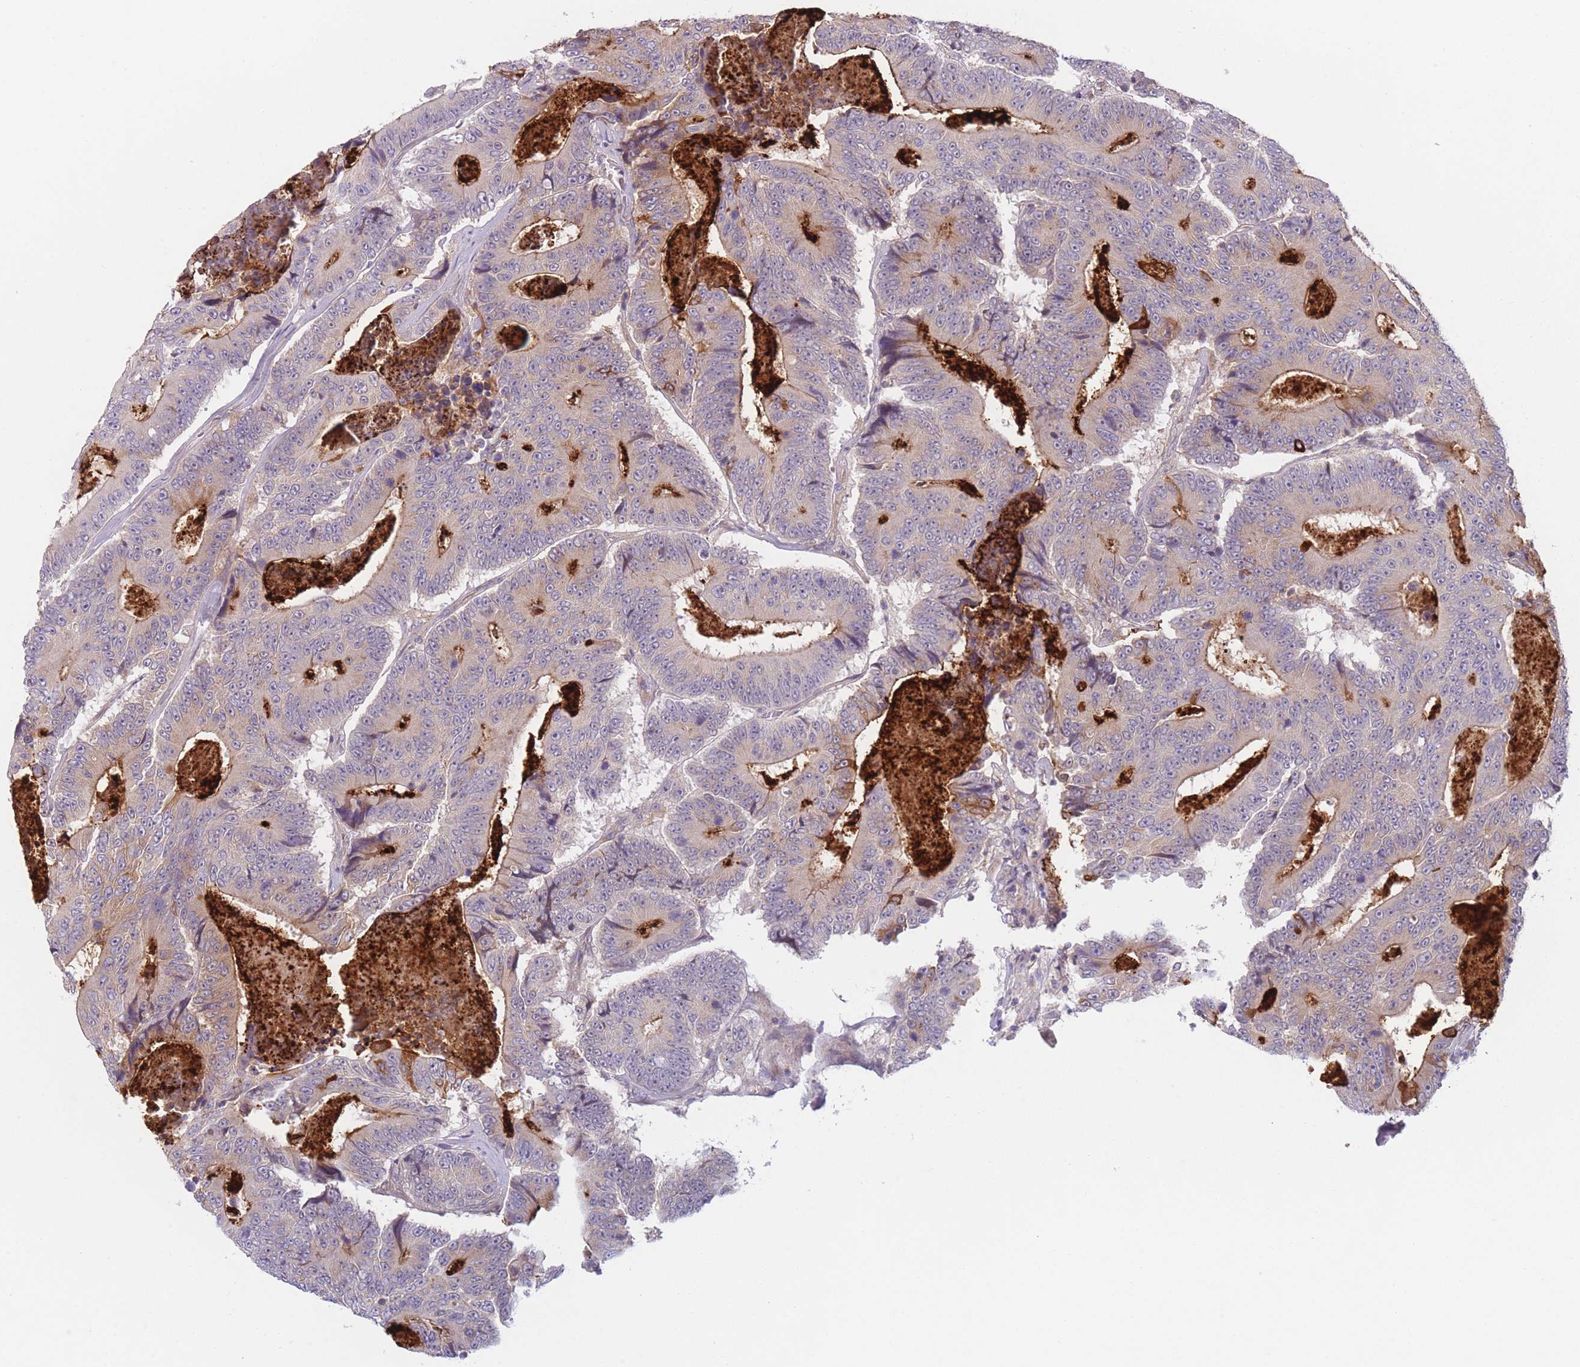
{"staining": {"intensity": "negative", "quantity": "none", "location": "none"}, "tissue": "colorectal cancer", "cell_type": "Tumor cells", "image_type": "cancer", "snomed": [{"axis": "morphology", "description": "Adenocarcinoma, NOS"}, {"axis": "topography", "description": "Colon"}], "caption": "The histopathology image shows no significant expression in tumor cells of colorectal cancer.", "gene": "WDR93", "patient": {"sex": "male", "age": 83}}